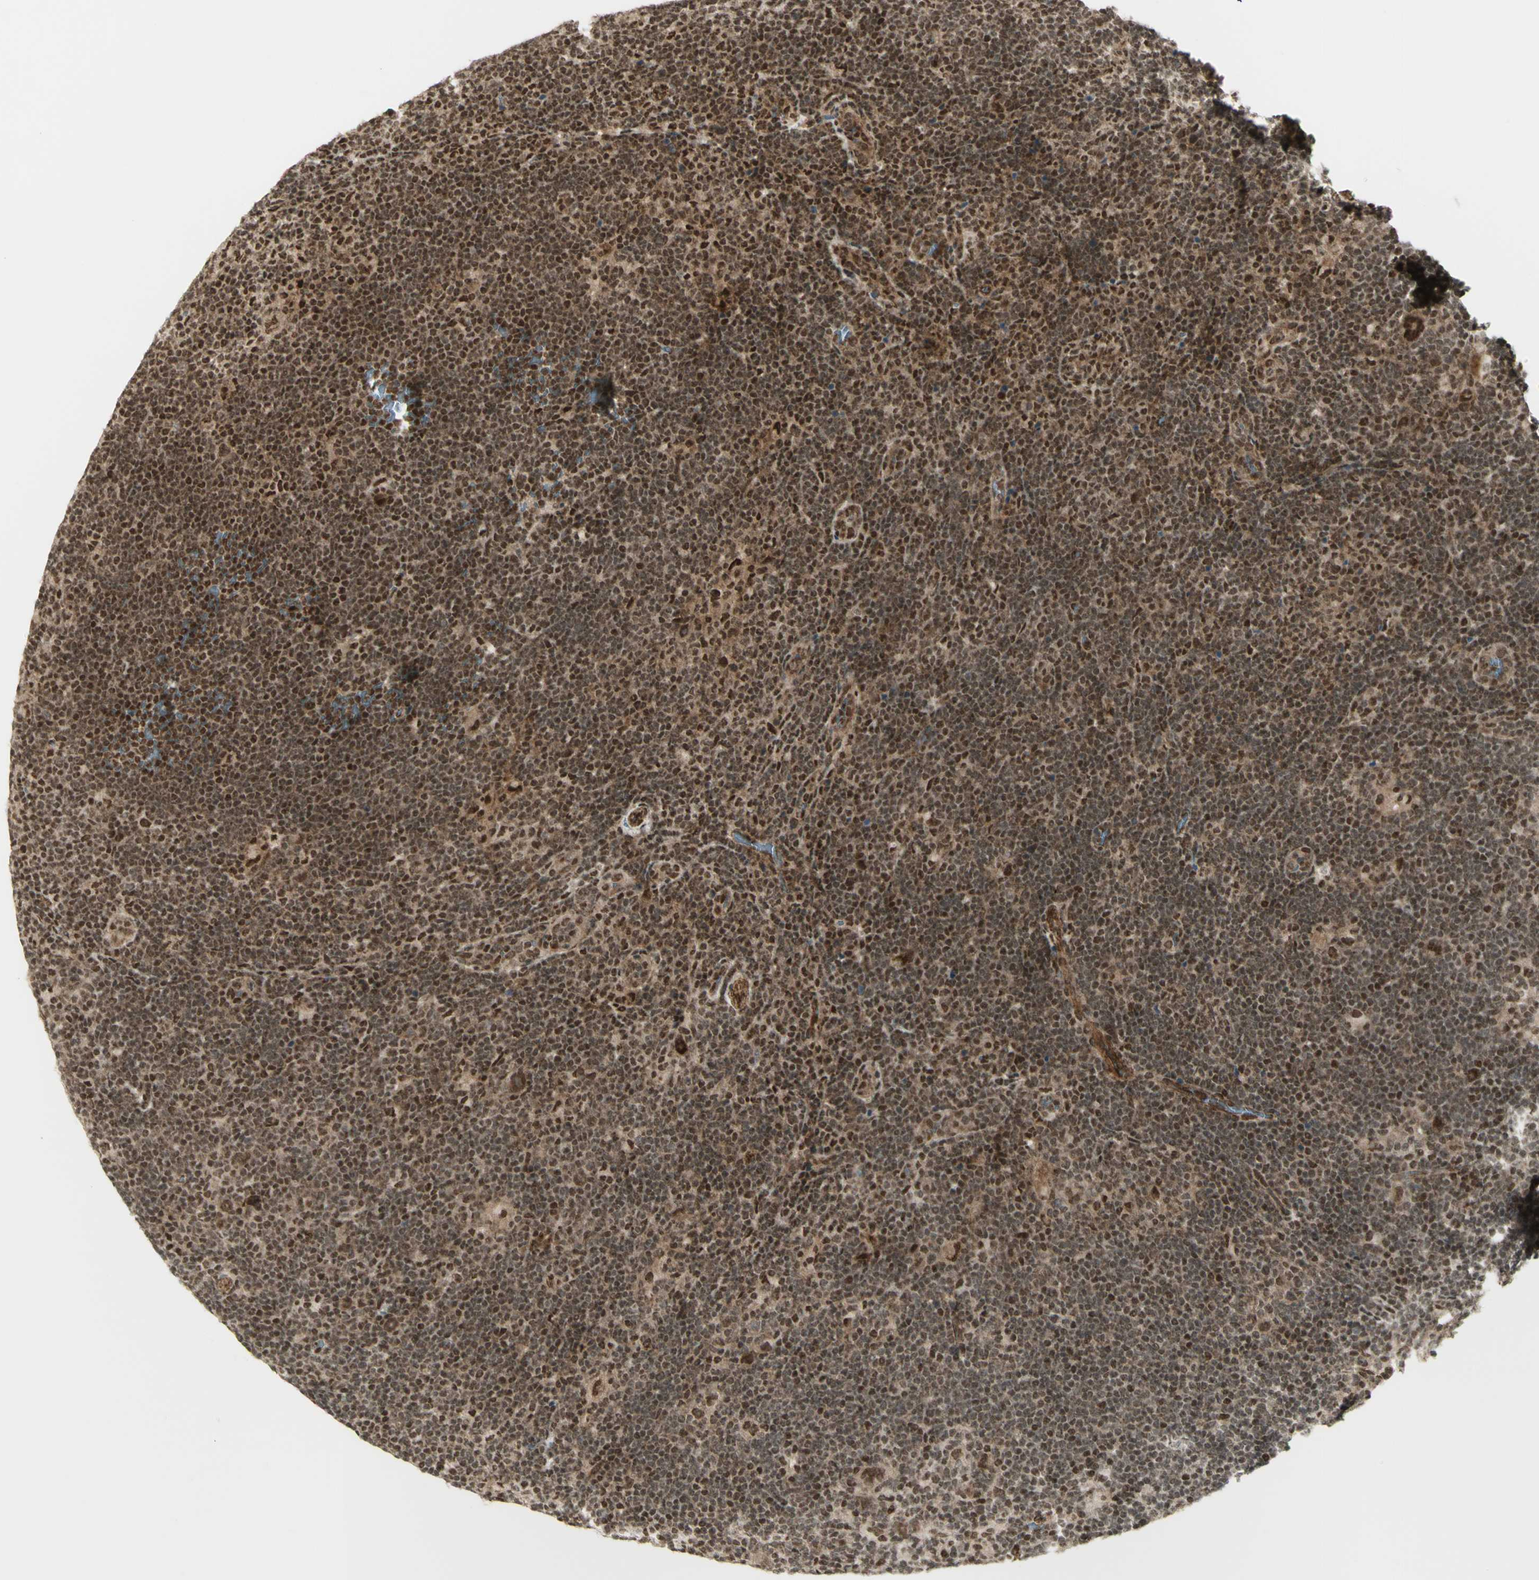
{"staining": {"intensity": "strong", "quantity": ">75%", "location": "nuclear"}, "tissue": "lymphoma", "cell_type": "Tumor cells", "image_type": "cancer", "snomed": [{"axis": "morphology", "description": "Hodgkin's disease, NOS"}, {"axis": "topography", "description": "Lymph node"}], "caption": "Protein expression analysis of human lymphoma reveals strong nuclear expression in about >75% of tumor cells.", "gene": "ZMYM6", "patient": {"sex": "female", "age": 57}}